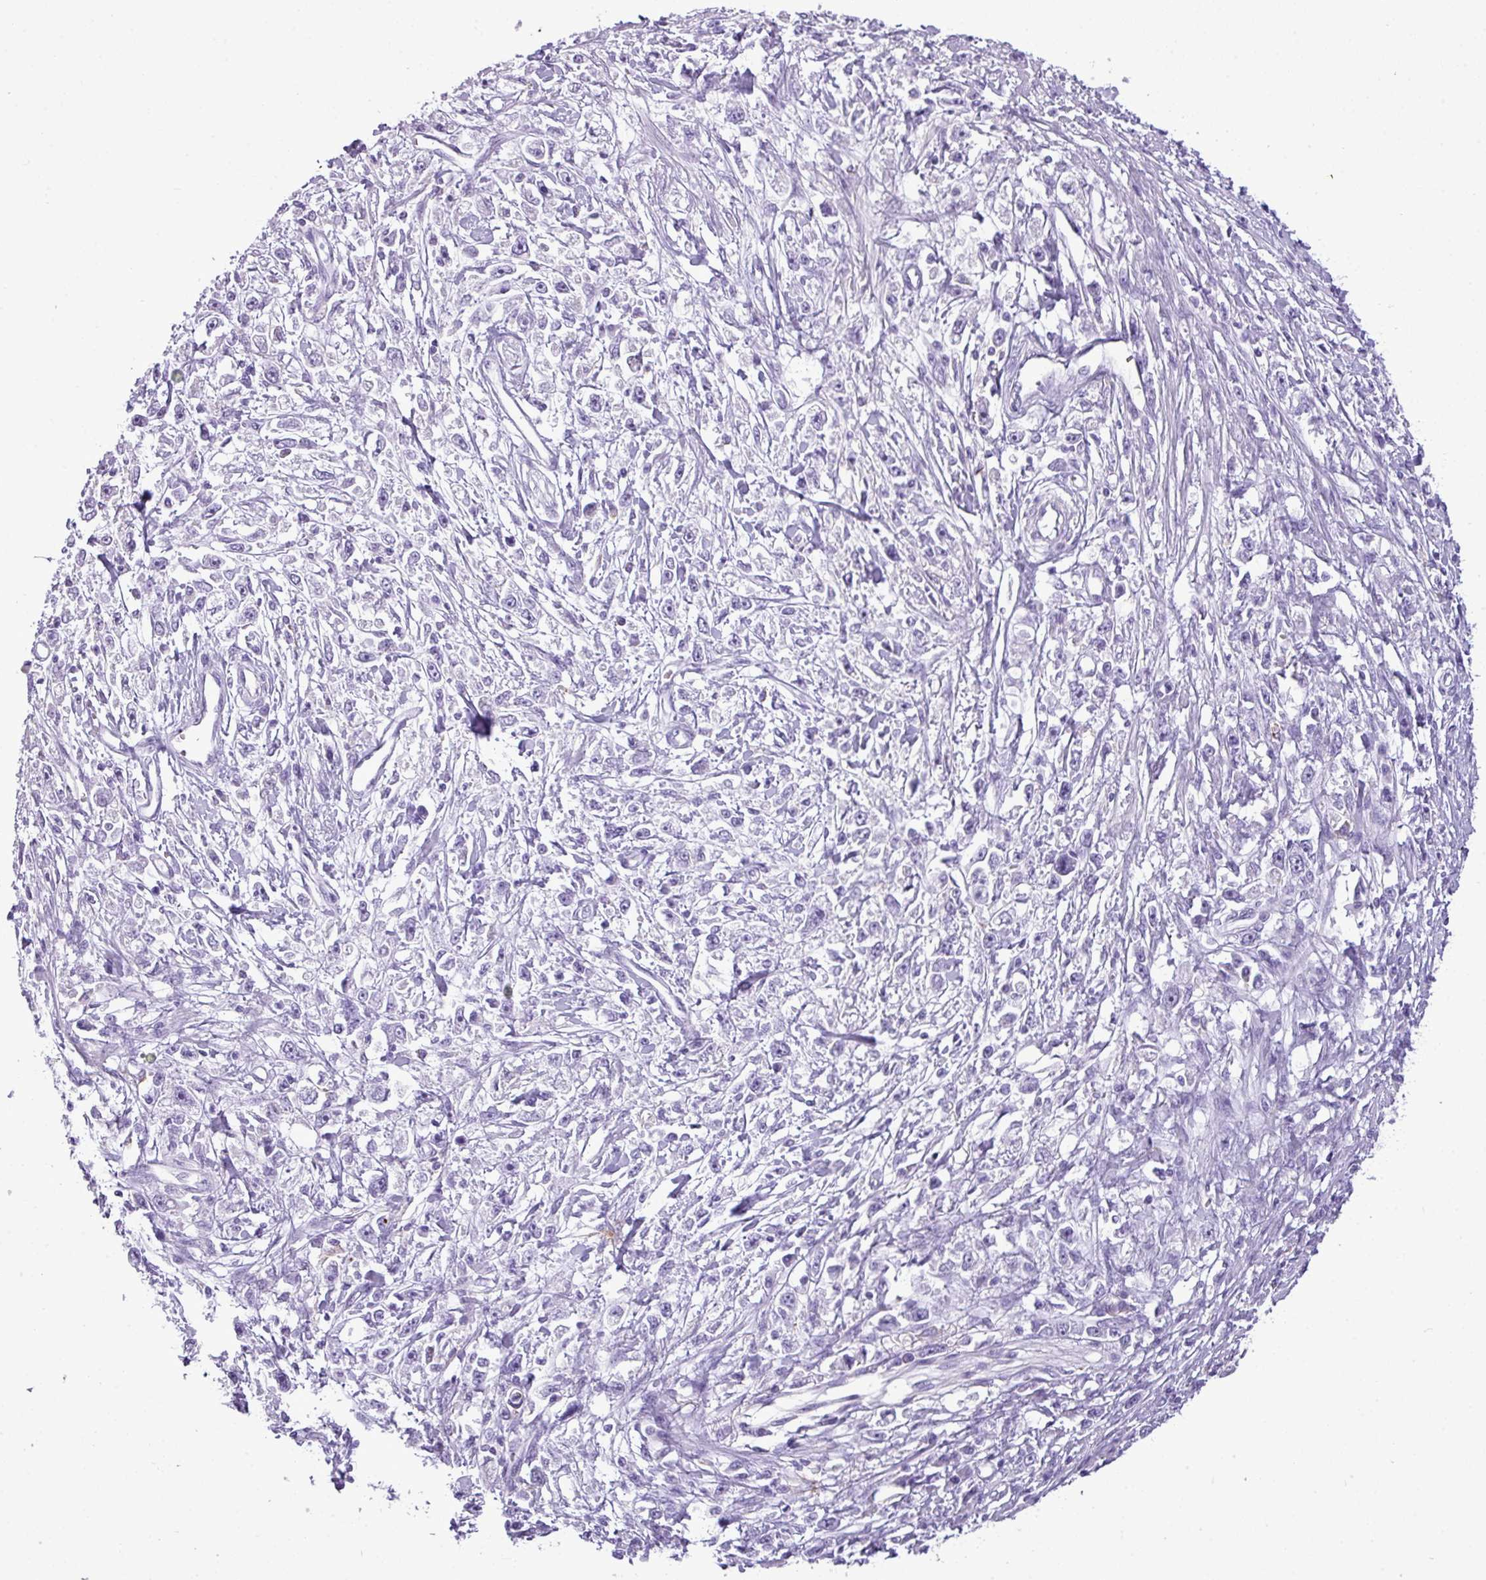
{"staining": {"intensity": "negative", "quantity": "none", "location": "none"}, "tissue": "stomach cancer", "cell_type": "Tumor cells", "image_type": "cancer", "snomed": [{"axis": "morphology", "description": "Adenocarcinoma, NOS"}, {"axis": "topography", "description": "Stomach"}], "caption": "Histopathology image shows no significant protein positivity in tumor cells of stomach adenocarcinoma.", "gene": "RBMXL2", "patient": {"sex": "female", "age": 59}}